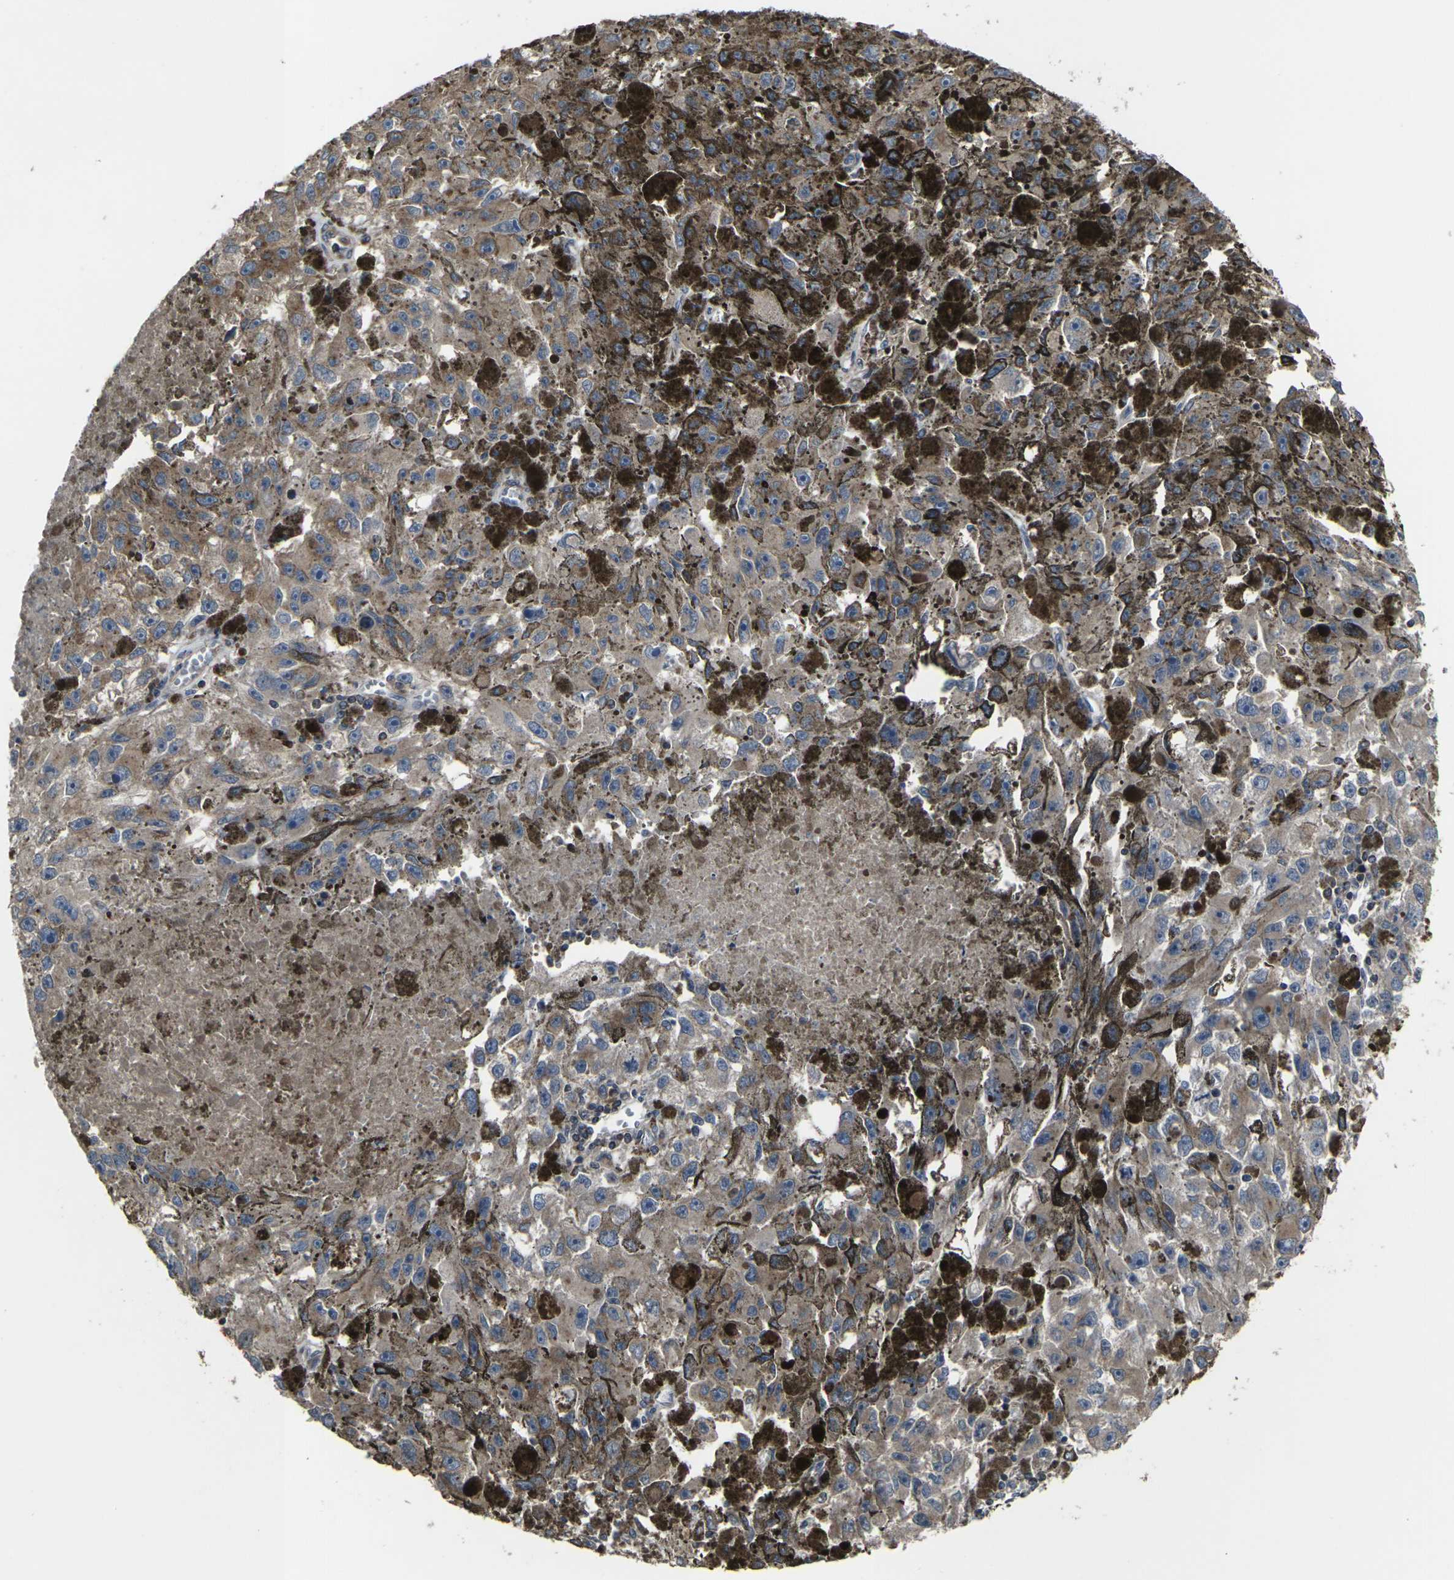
{"staining": {"intensity": "moderate", "quantity": ">75%", "location": "cytoplasmic/membranous"}, "tissue": "melanoma", "cell_type": "Tumor cells", "image_type": "cancer", "snomed": [{"axis": "morphology", "description": "Malignant melanoma in situ"}, {"axis": "morphology", "description": "Malignant melanoma, NOS"}, {"axis": "topography", "description": "Skin"}], "caption": "Immunohistochemistry (DAB (3,3'-diaminobenzidine)) staining of melanoma exhibits moderate cytoplasmic/membranous protein staining in about >75% of tumor cells. (DAB (3,3'-diaminobenzidine) IHC with brightfield microscopy, high magnification).", "gene": "PRKACB", "patient": {"sex": "female", "age": 88}}